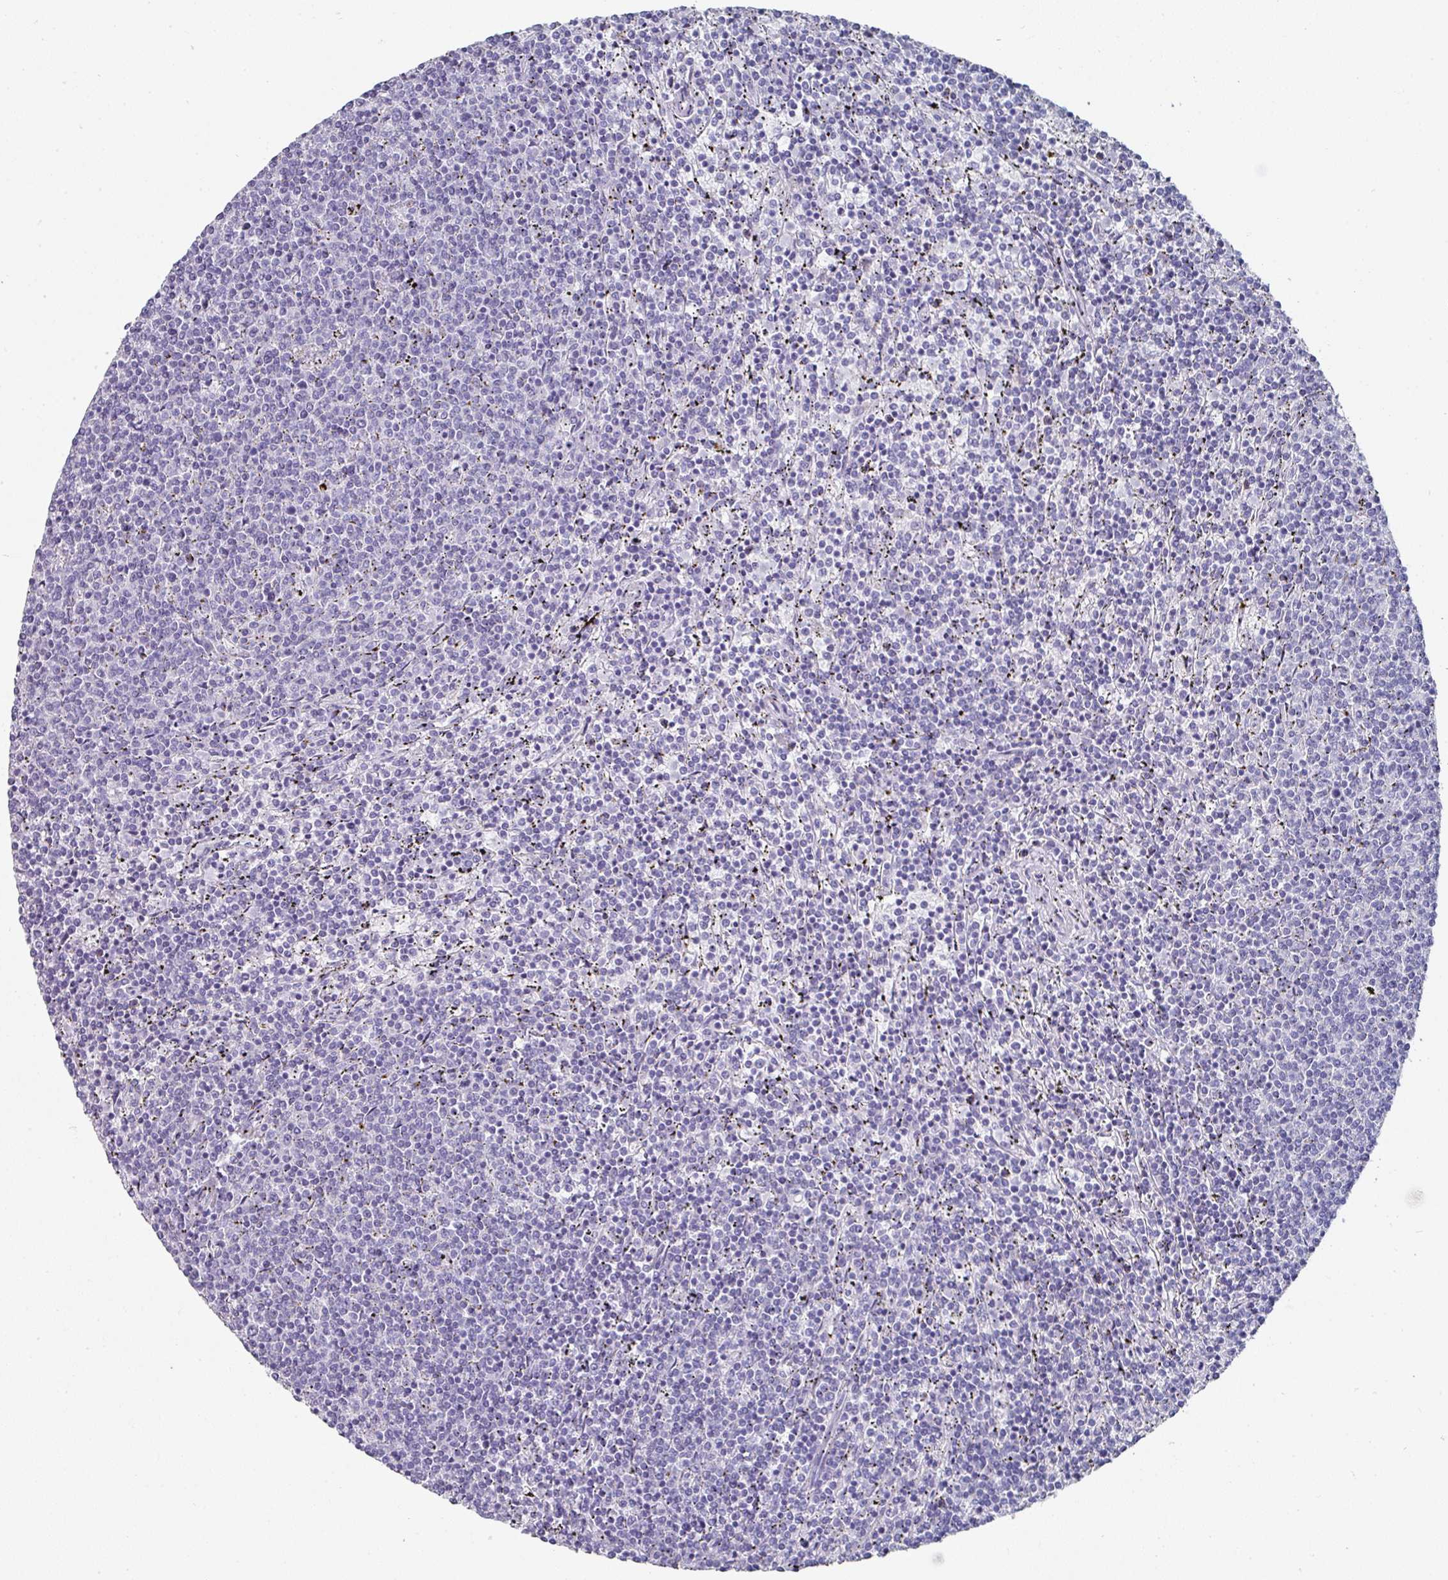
{"staining": {"intensity": "negative", "quantity": "none", "location": "none"}, "tissue": "lymphoma", "cell_type": "Tumor cells", "image_type": "cancer", "snomed": [{"axis": "morphology", "description": "Malignant lymphoma, non-Hodgkin's type, Low grade"}, {"axis": "topography", "description": "Spleen"}], "caption": "Lymphoma was stained to show a protein in brown. There is no significant positivity in tumor cells. Brightfield microscopy of immunohistochemistry stained with DAB (3,3'-diaminobenzidine) (brown) and hematoxylin (blue), captured at high magnification.", "gene": "SETBP1", "patient": {"sex": "female", "age": 50}}